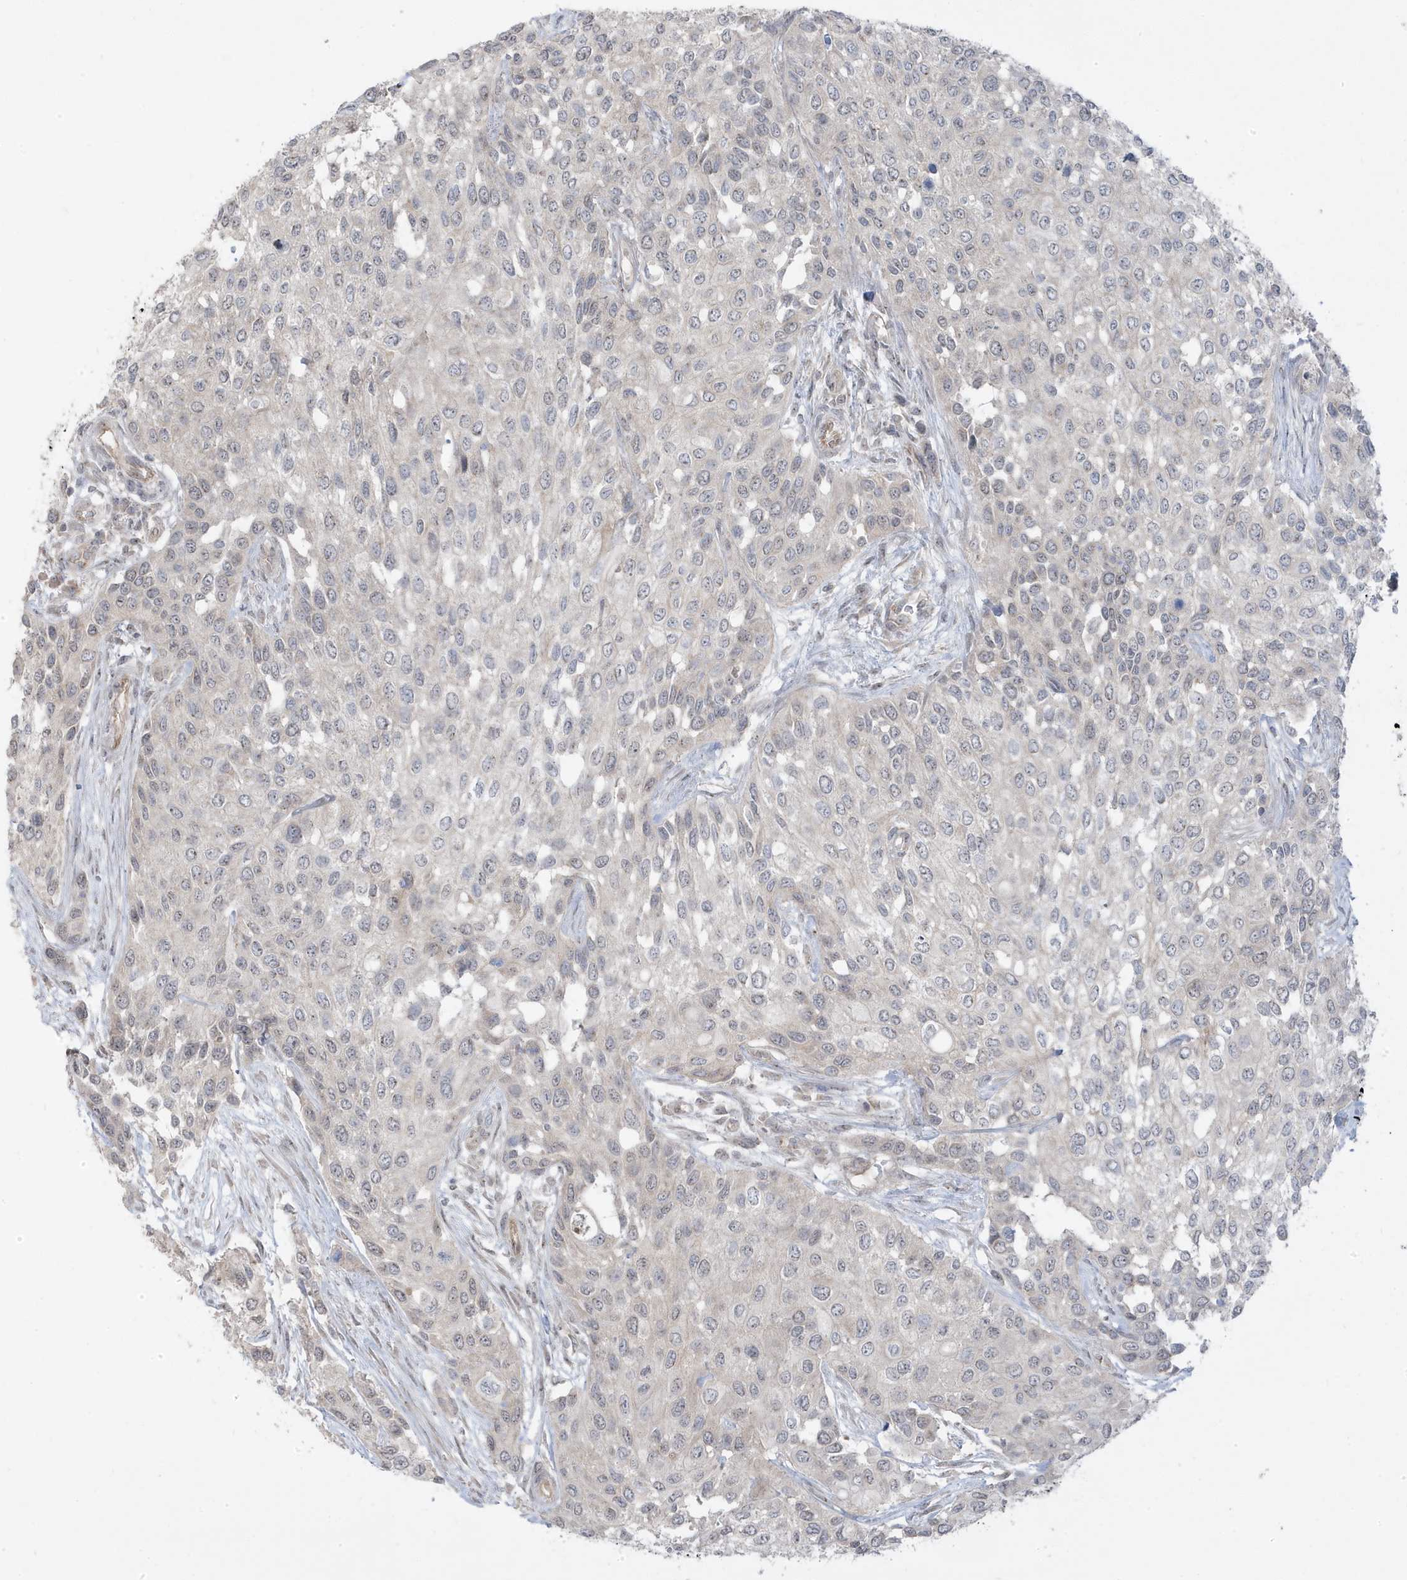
{"staining": {"intensity": "negative", "quantity": "none", "location": "none"}, "tissue": "urothelial cancer", "cell_type": "Tumor cells", "image_type": "cancer", "snomed": [{"axis": "morphology", "description": "Normal tissue, NOS"}, {"axis": "morphology", "description": "Urothelial carcinoma, High grade"}, {"axis": "topography", "description": "Vascular tissue"}, {"axis": "topography", "description": "Urinary bladder"}], "caption": "DAB immunohistochemical staining of urothelial carcinoma (high-grade) reveals no significant expression in tumor cells. (Immunohistochemistry, brightfield microscopy, high magnification).", "gene": "DNAJC12", "patient": {"sex": "female", "age": 56}}